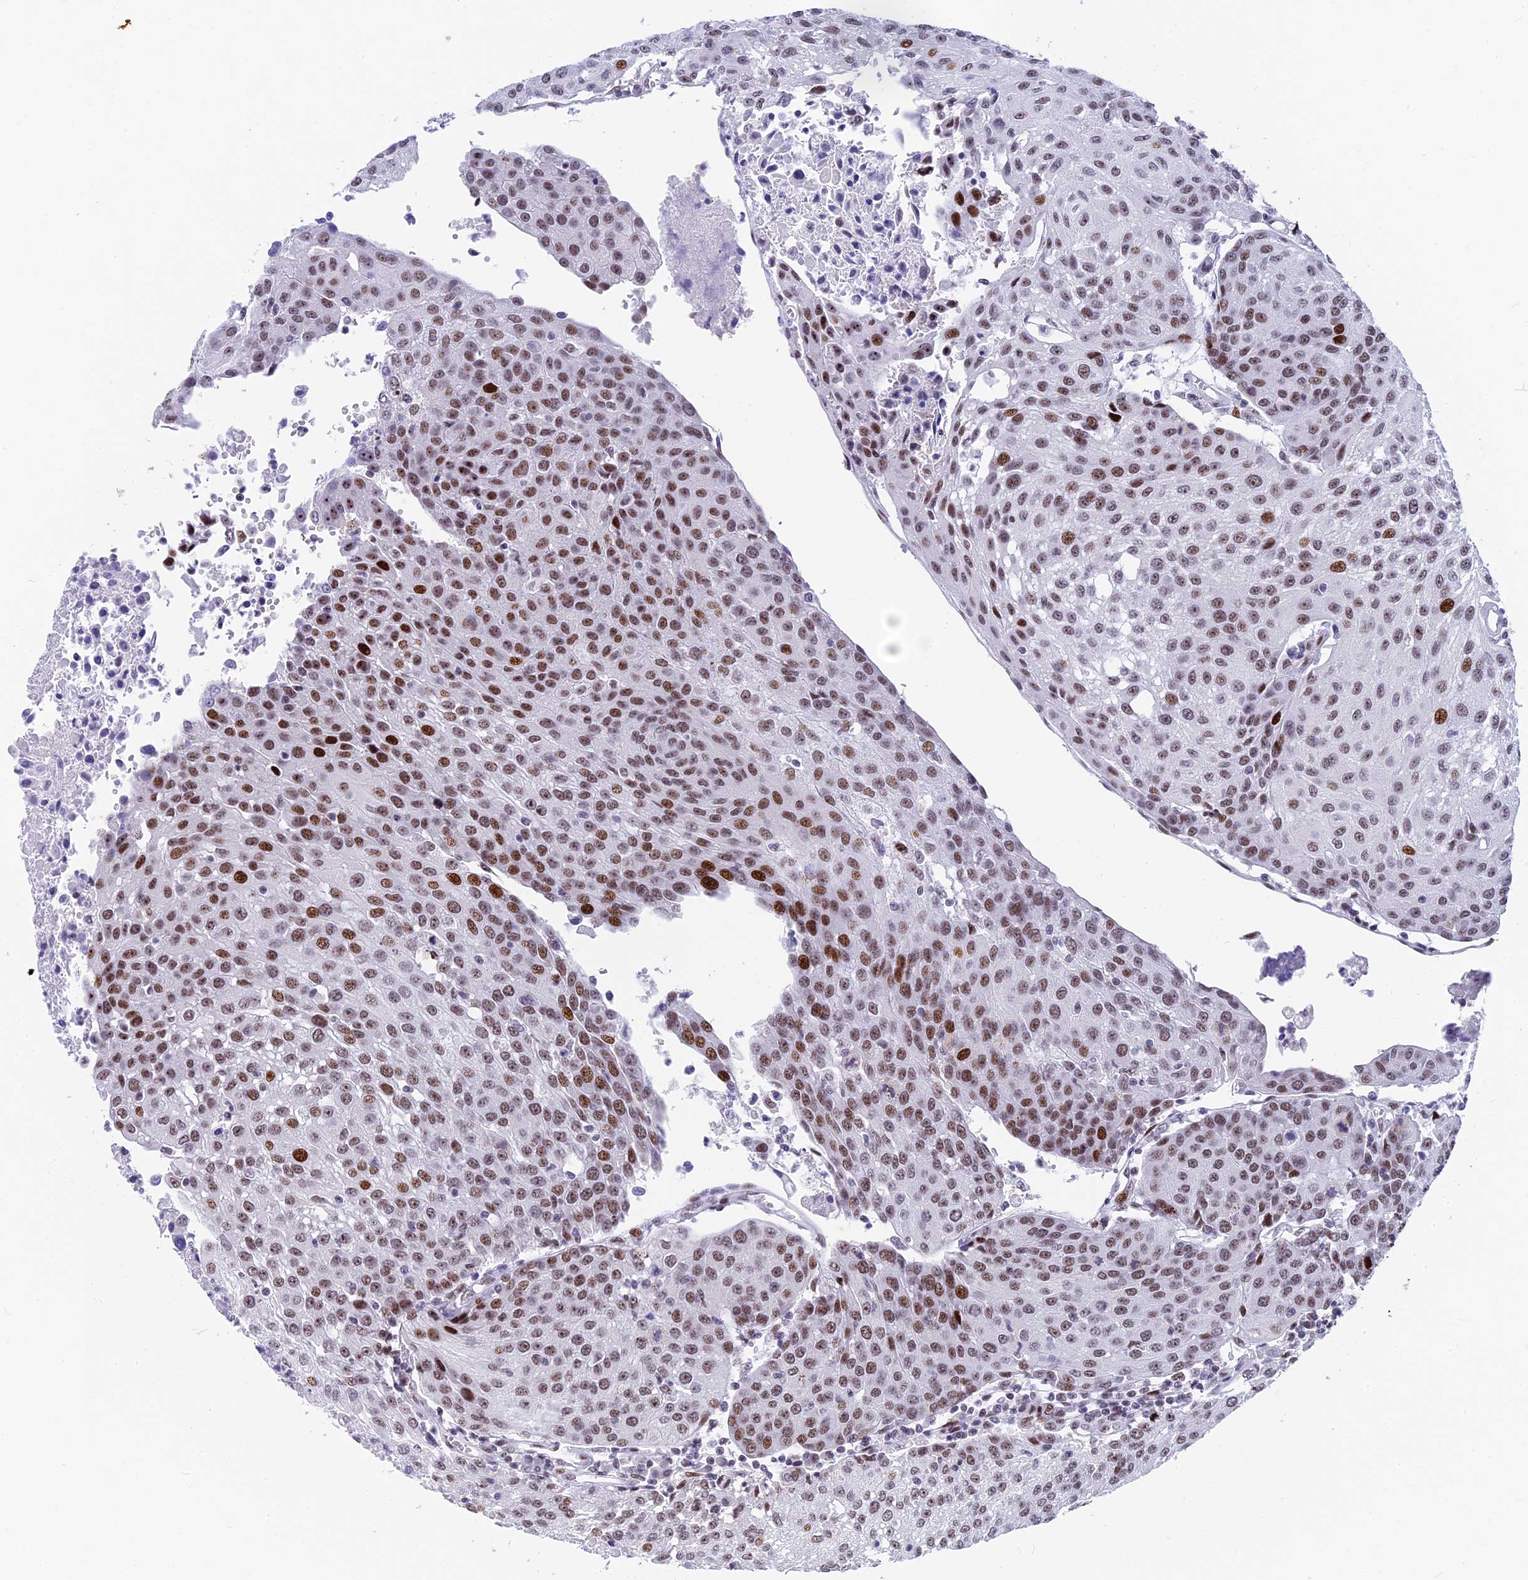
{"staining": {"intensity": "moderate", "quantity": ">75%", "location": "nuclear"}, "tissue": "urothelial cancer", "cell_type": "Tumor cells", "image_type": "cancer", "snomed": [{"axis": "morphology", "description": "Urothelial carcinoma, High grade"}, {"axis": "topography", "description": "Urinary bladder"}], "caption": "Human urothelial carcinoma (high-grade) stained with a brown dye exhibits moderate nuclear positive positivity in about >75% of tumor cells.", "gene": "NSA2", "patient": {"sex": "female", "age": 85}}